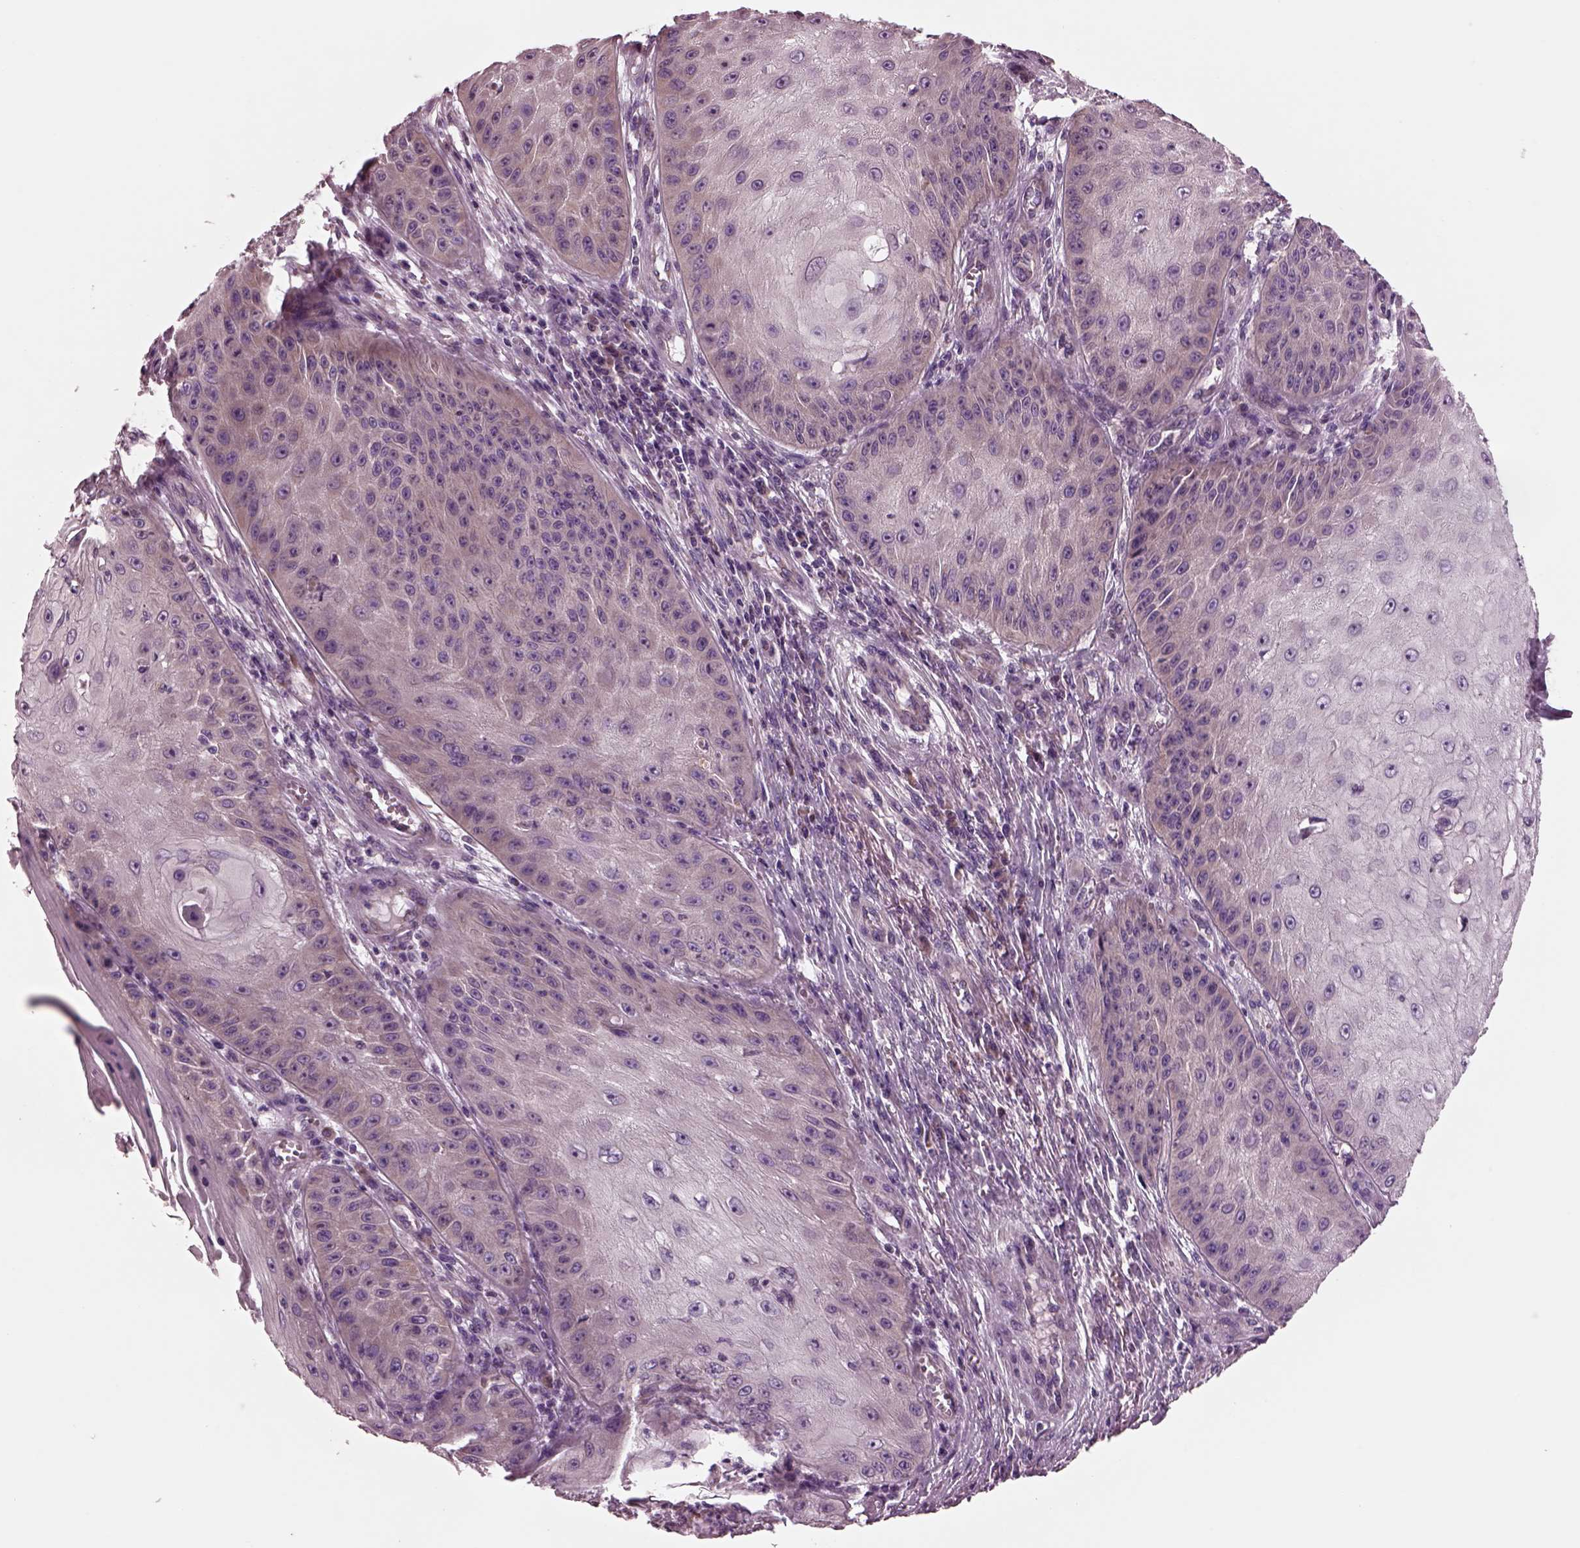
{"staining": {"intensity": "moderate", "quantity": "<25%", "location": "cytoplasmic/membranous"}, "tissue": "skin cancer", "cell_type": "Tumor cells", "image_type": "cancer", "snomed": [{"axis": "morphology", "description": "Squamous cell carcinoma, NOS"}, {"axis": "topography", "description": "Skin"}], "caption": "Squamous cell carcinoma (skin) stained with a brown dye reveals moderate cytoplasmic/membranous positive expression in approximately <25% of tumor cells.", "gene": "AP4M1", "patient": {"sex": "male", "age": 70}}